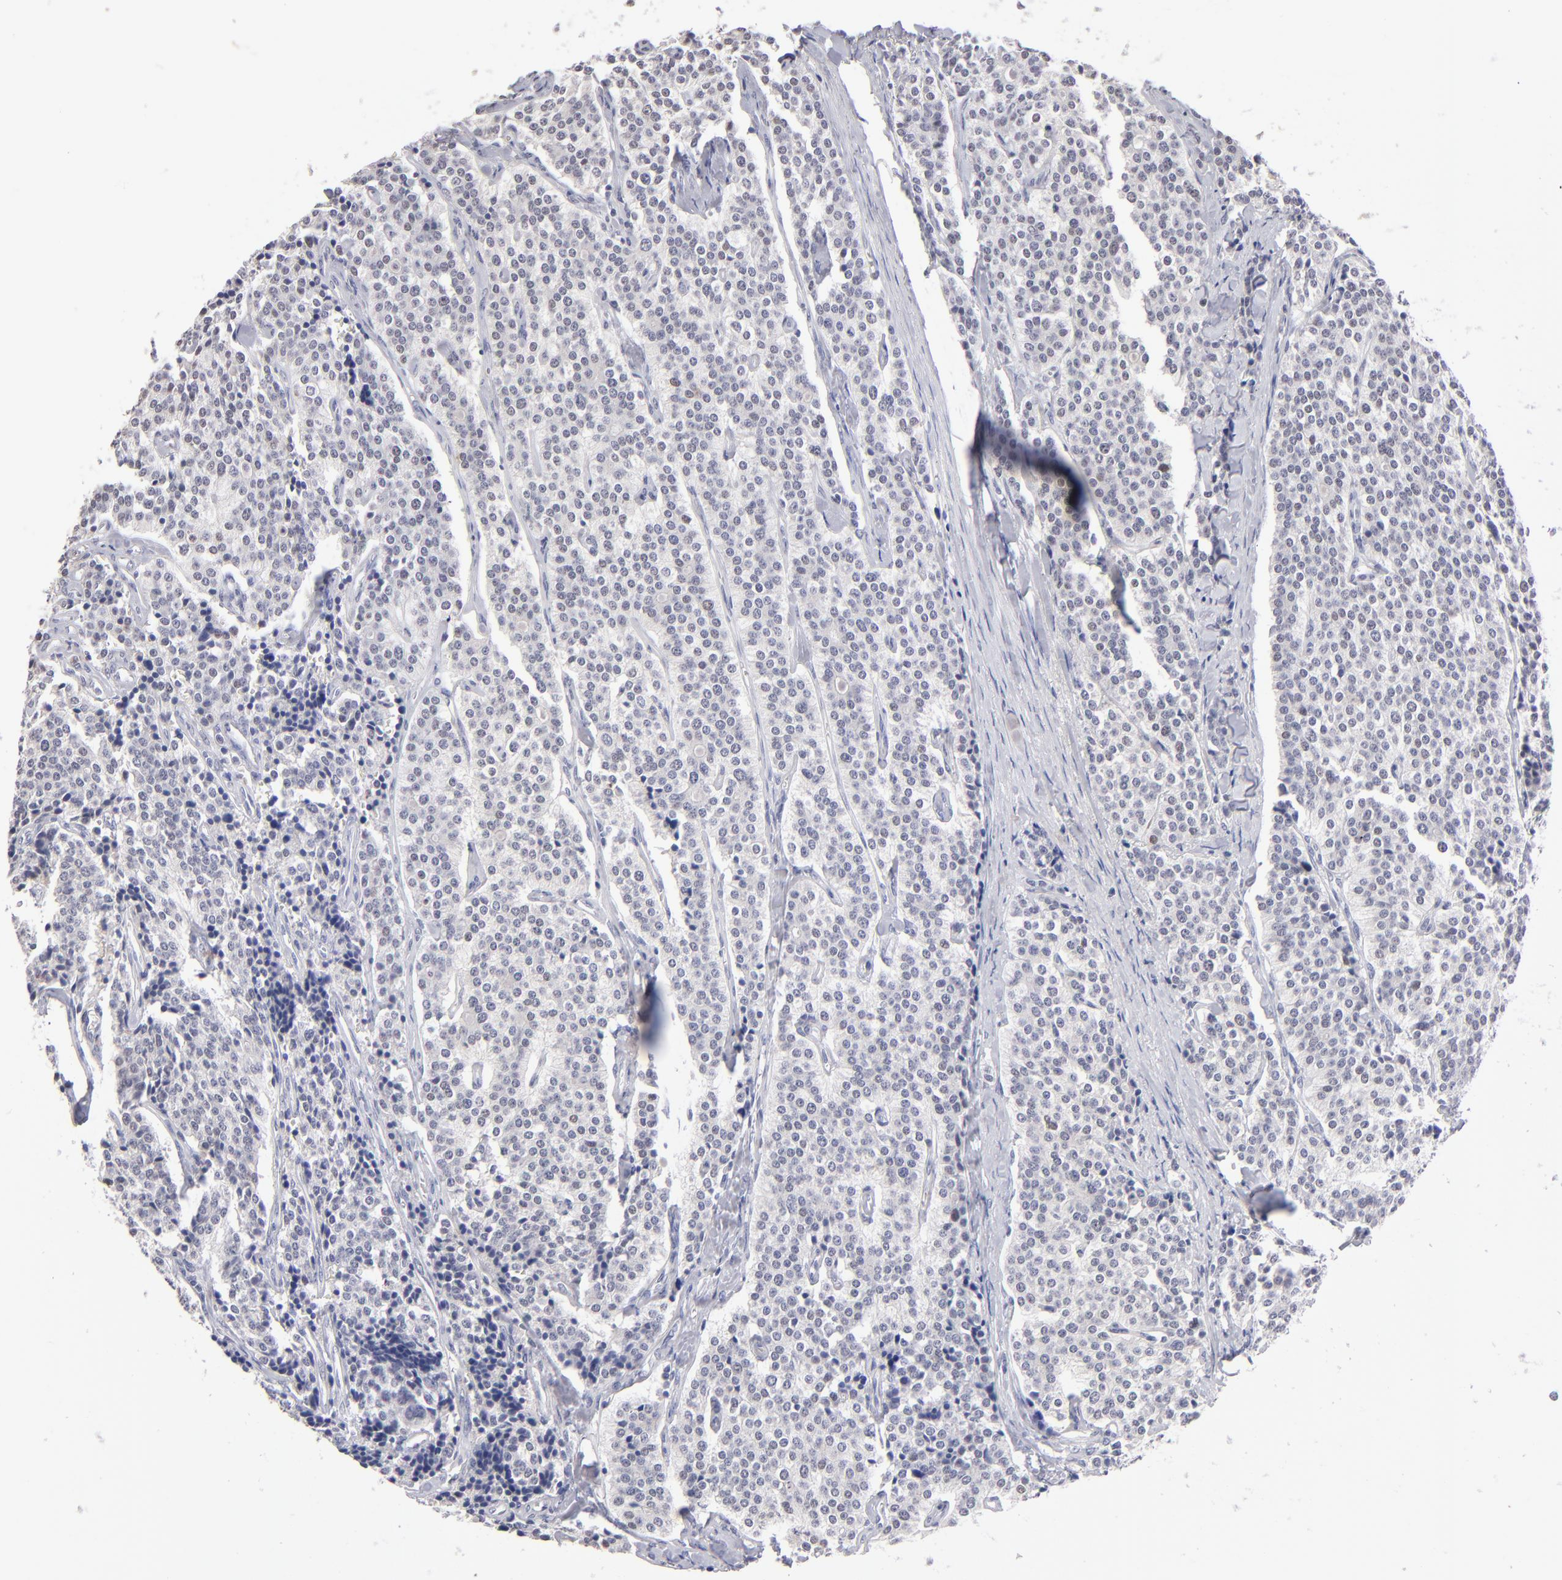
{"staining": {"intensity": "weak", "quantity": "<25%", "location": "nuclear"}, "tissue": "carcinoid", "cell_type": "Tumor cells", "image_type": "cancer", "snomed": [{"axis": "morphology", "description": "Carcinoid, malignant, NOS"}, {"axis": "topography", "description": "Small intestine"}], "caption": "This photomicrograph is of malignant carcinoid stained with IHC to label a protein in brown with the nuclei are counter-stained blue. There is no staining in tumor cells.", "gene": "TEX11", "patient": {"sex": "male", "age": 63}}